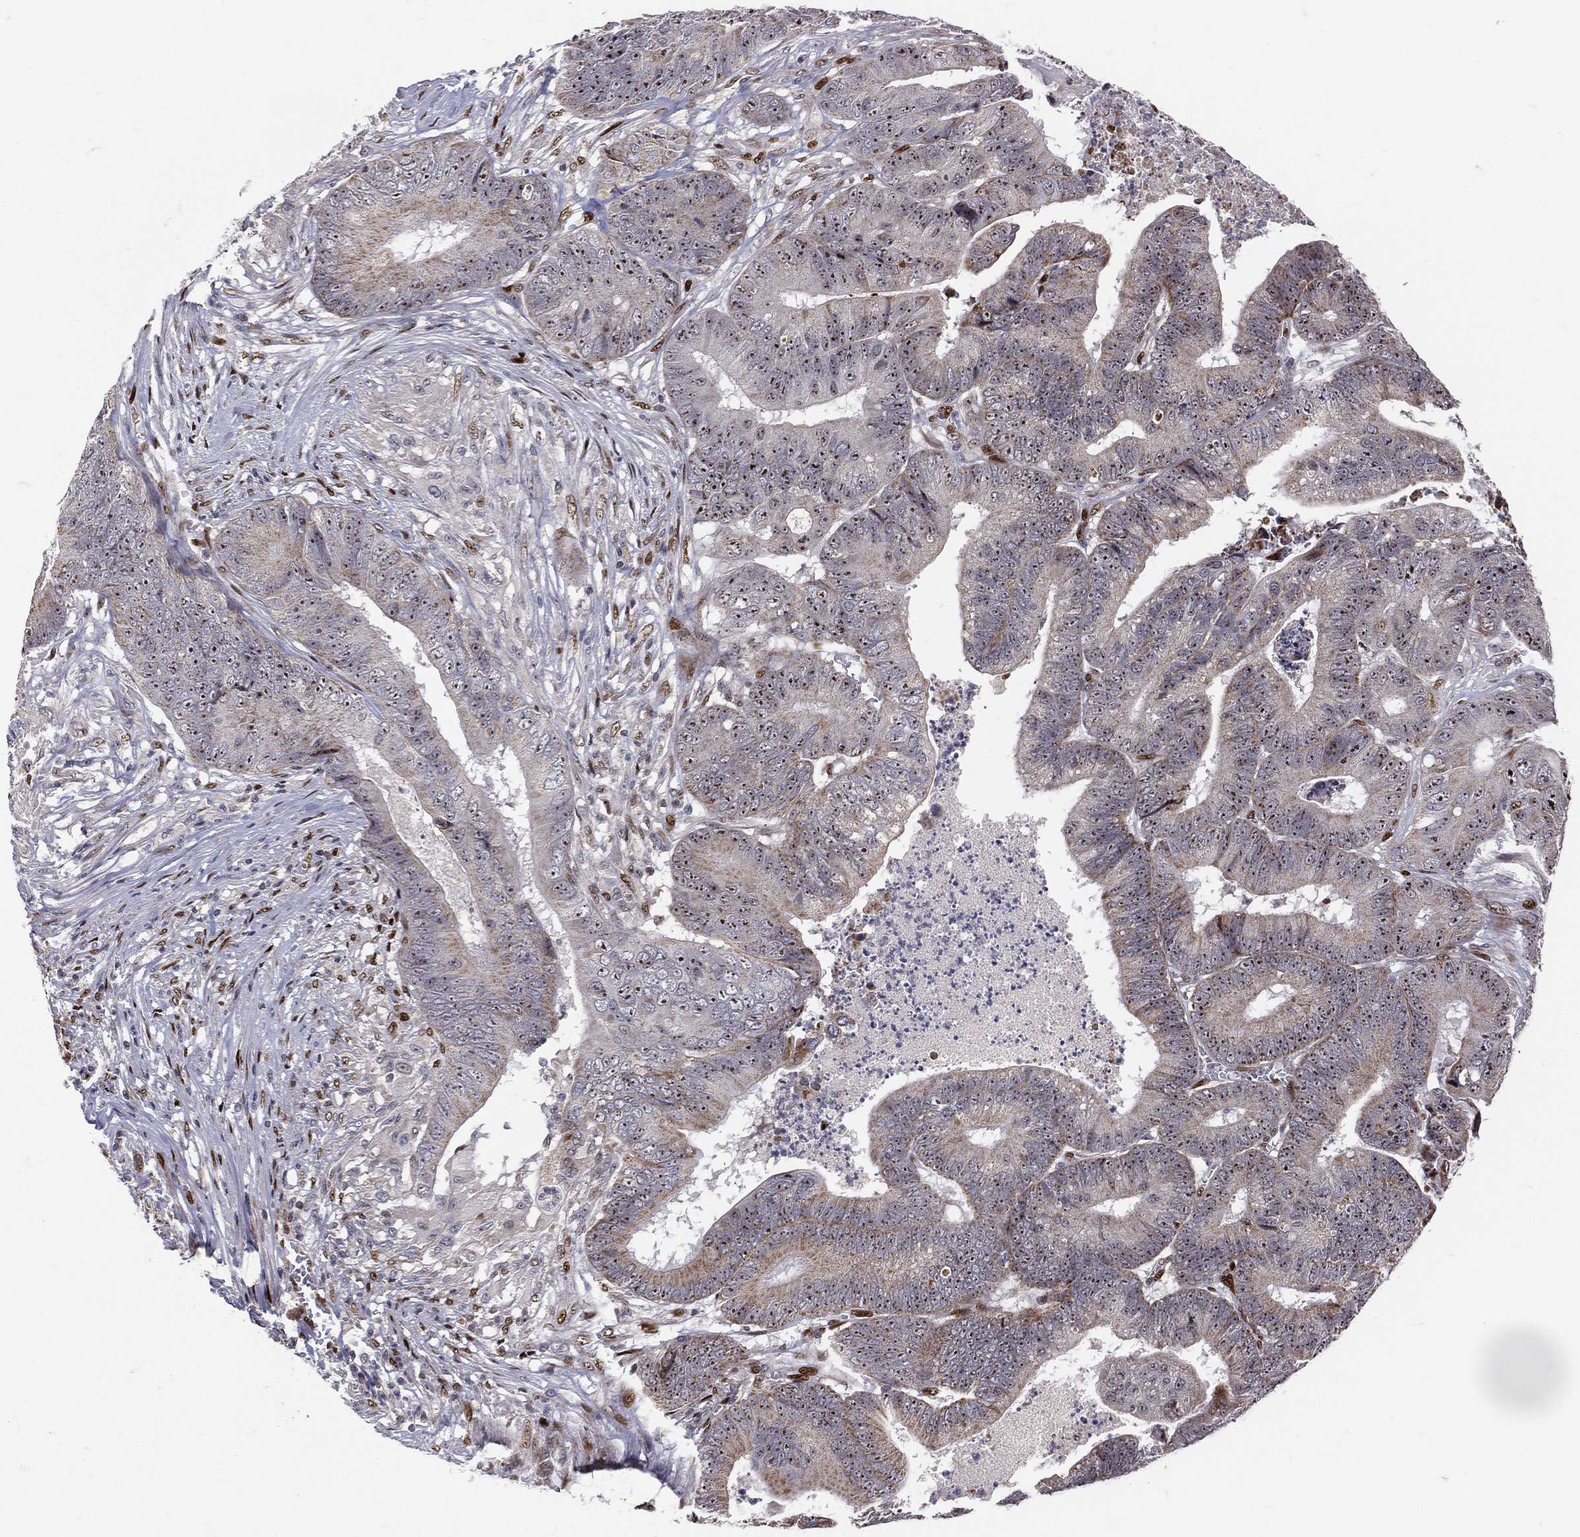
{"staining": {"intensity": "moderate", "quantity": "25%-75%", "location": "nuclear"}, "tissue": "colorectal cancer", "cell_type": "Tumor cells", "image_type": "cancer", "snomed": [{"axis": "morphology", "description": "Adenocarcinoma, NOS"}, {"axis": "topography", "description": "Colon"}], "caption": "This micrograph exhibits colorectal adenocarcinoma stained with immunohistochemistry to label a protein in brown. The nuclear of tumor cells show moderate positivity for the protein. Nuclei are counter-stained blue.", "gene": "ZEB1", "patient": {"sex": "male", "age": 84}}